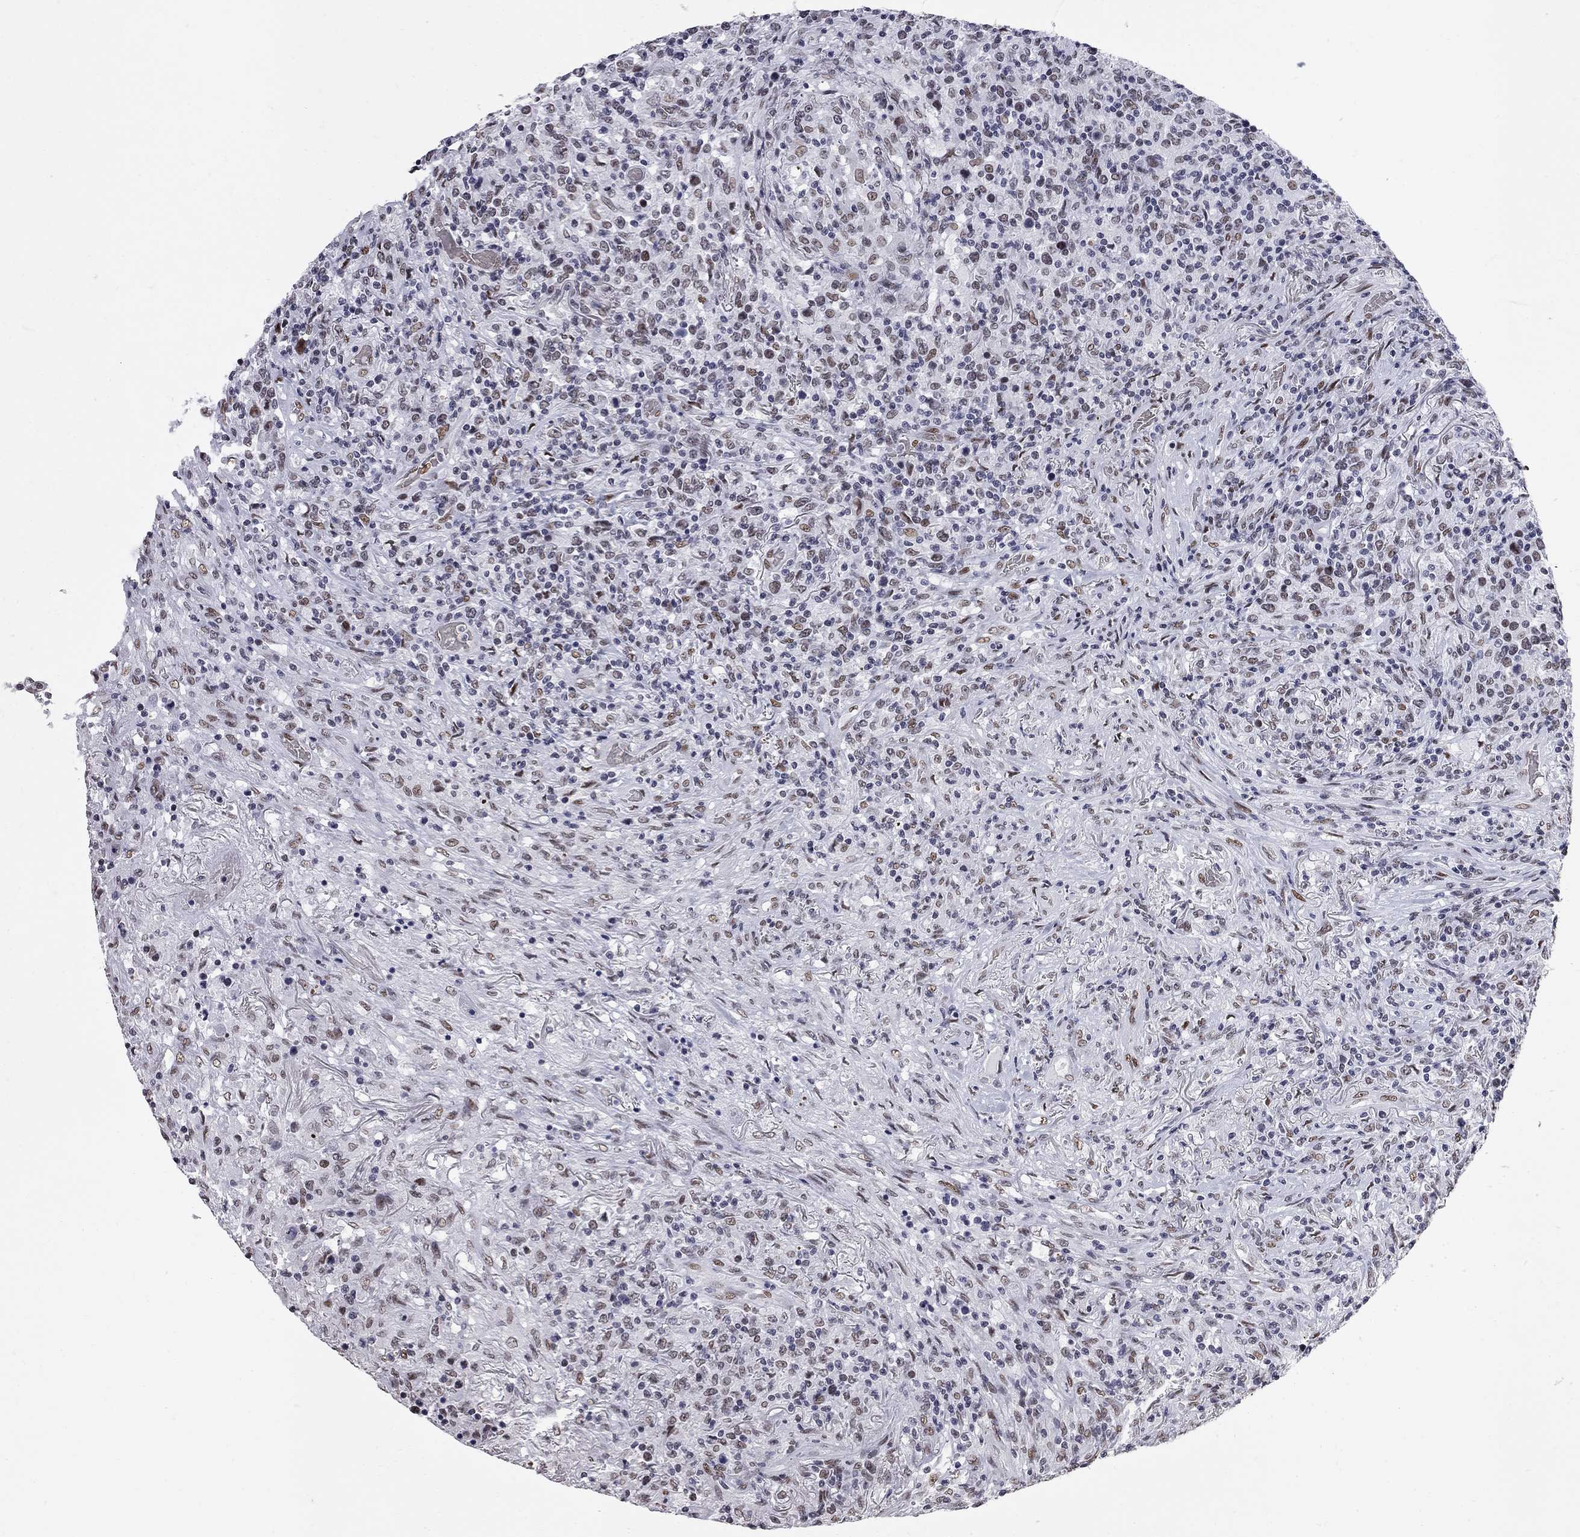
{"staining": {"intensity": "negative", "quantity": "none", "location": "none"}, "tissue": "lymphoma", "cell_type": "Tumor cells", "image_type": "cancer", "snomed": [{"axis": "morphology", "description": "Malignant lymphoma, non-Hodgkin's type, High grade"}, {"axis": "topography", "description": "Lung"}], "caption": "An image of human lymphoma is negative for staining in tumor cells.", "gene": "ZBTB47", "patient": {"sex": "male", "age": 79}}